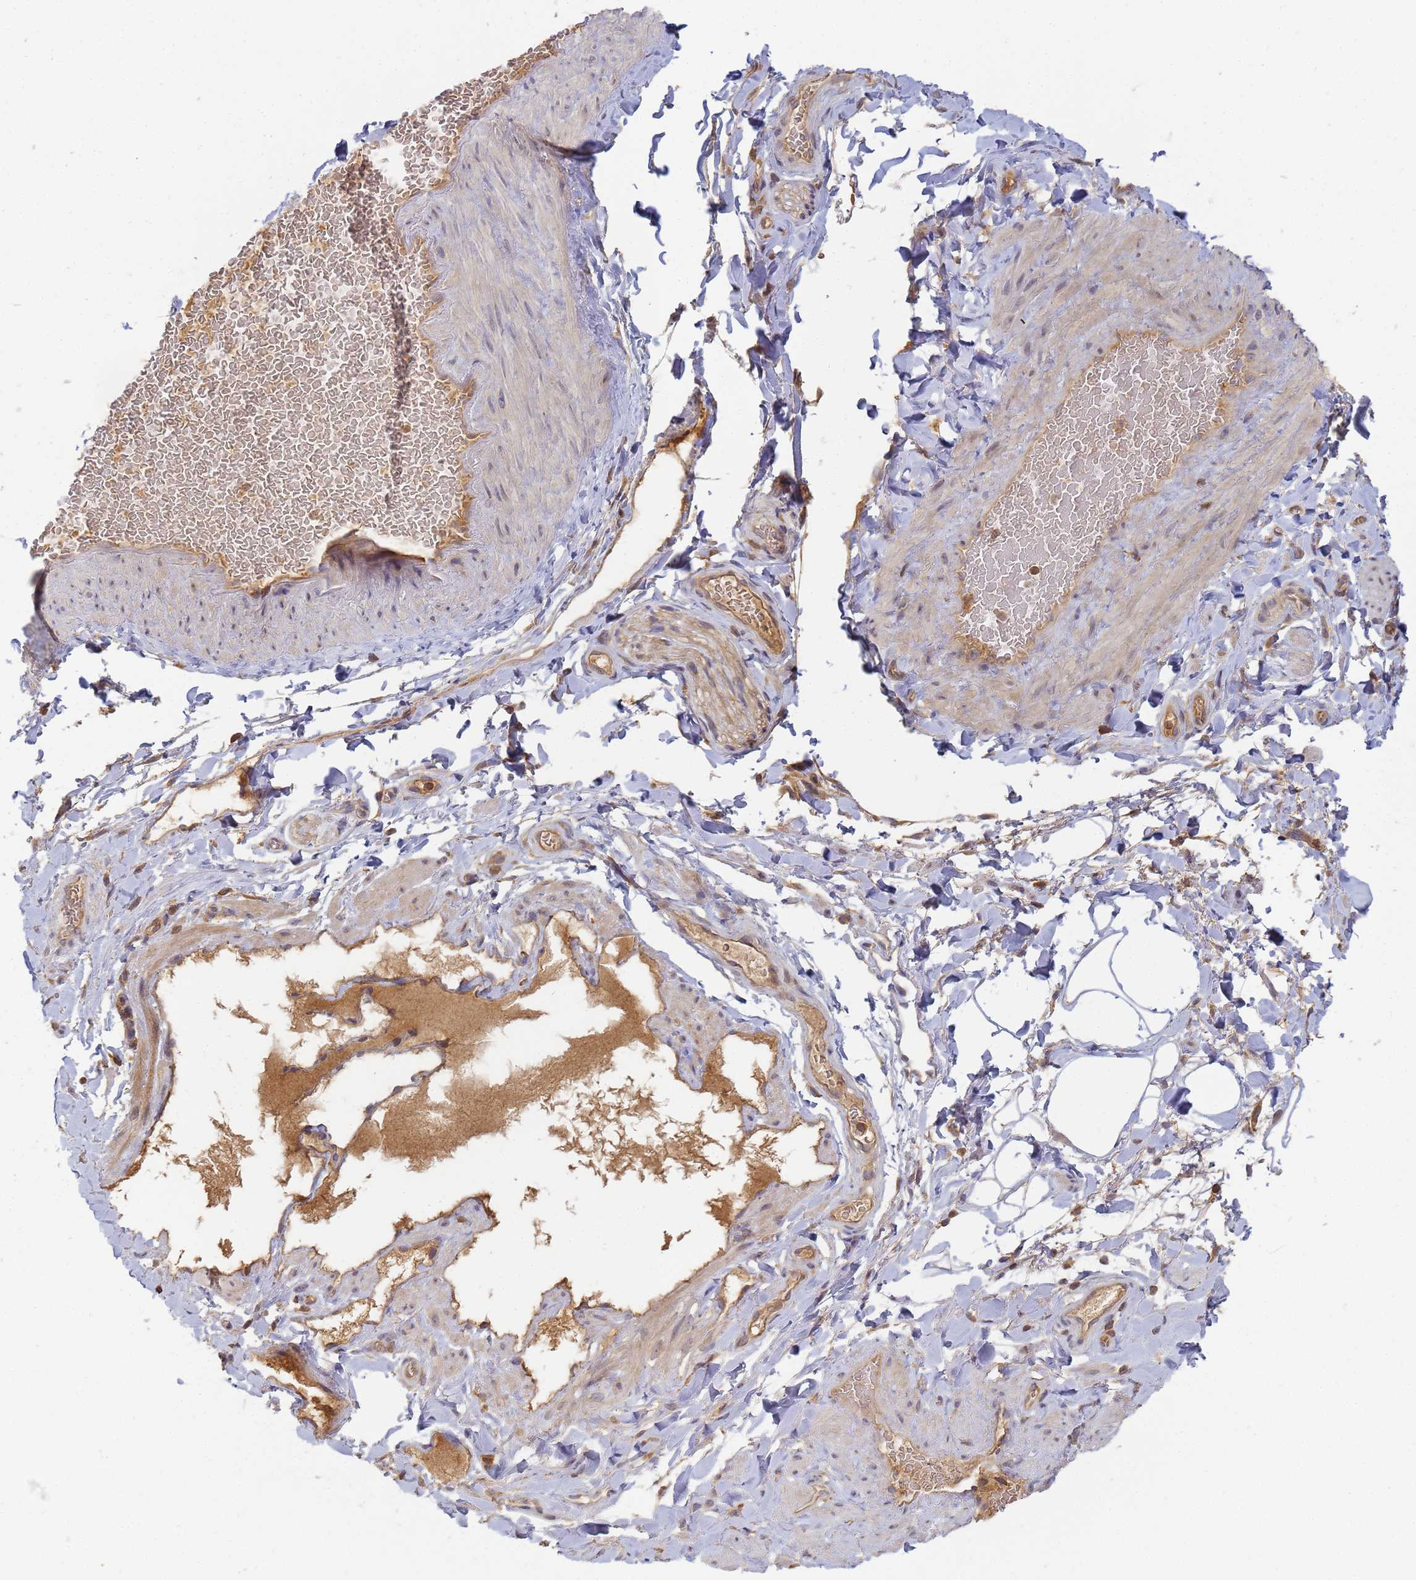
{"staining": {"intensity": "moderate", "quantity": "<25%", "location": "cytoplasmic/membranous"}, "tissue": "adipose tissue", "cell_type": "Adipocytes", "image_type": "normal", "snomed": [{"axis": "morphology", "description": "Normal tissue, NOS"}, {"axis": "topography", "description": "Soft tissue"}, {"axis": "topography", "description": "Vascular tissue"}], "caption": "Immunohistochemical staining of unremarkable human adipose tissue exhibits <25% levels of moderate cytoplasmic/membranous protein expression in approximately <25% of adipocytes.", "gene": "SHARPIN", "patient": {"sex": "male", "age": 54}}